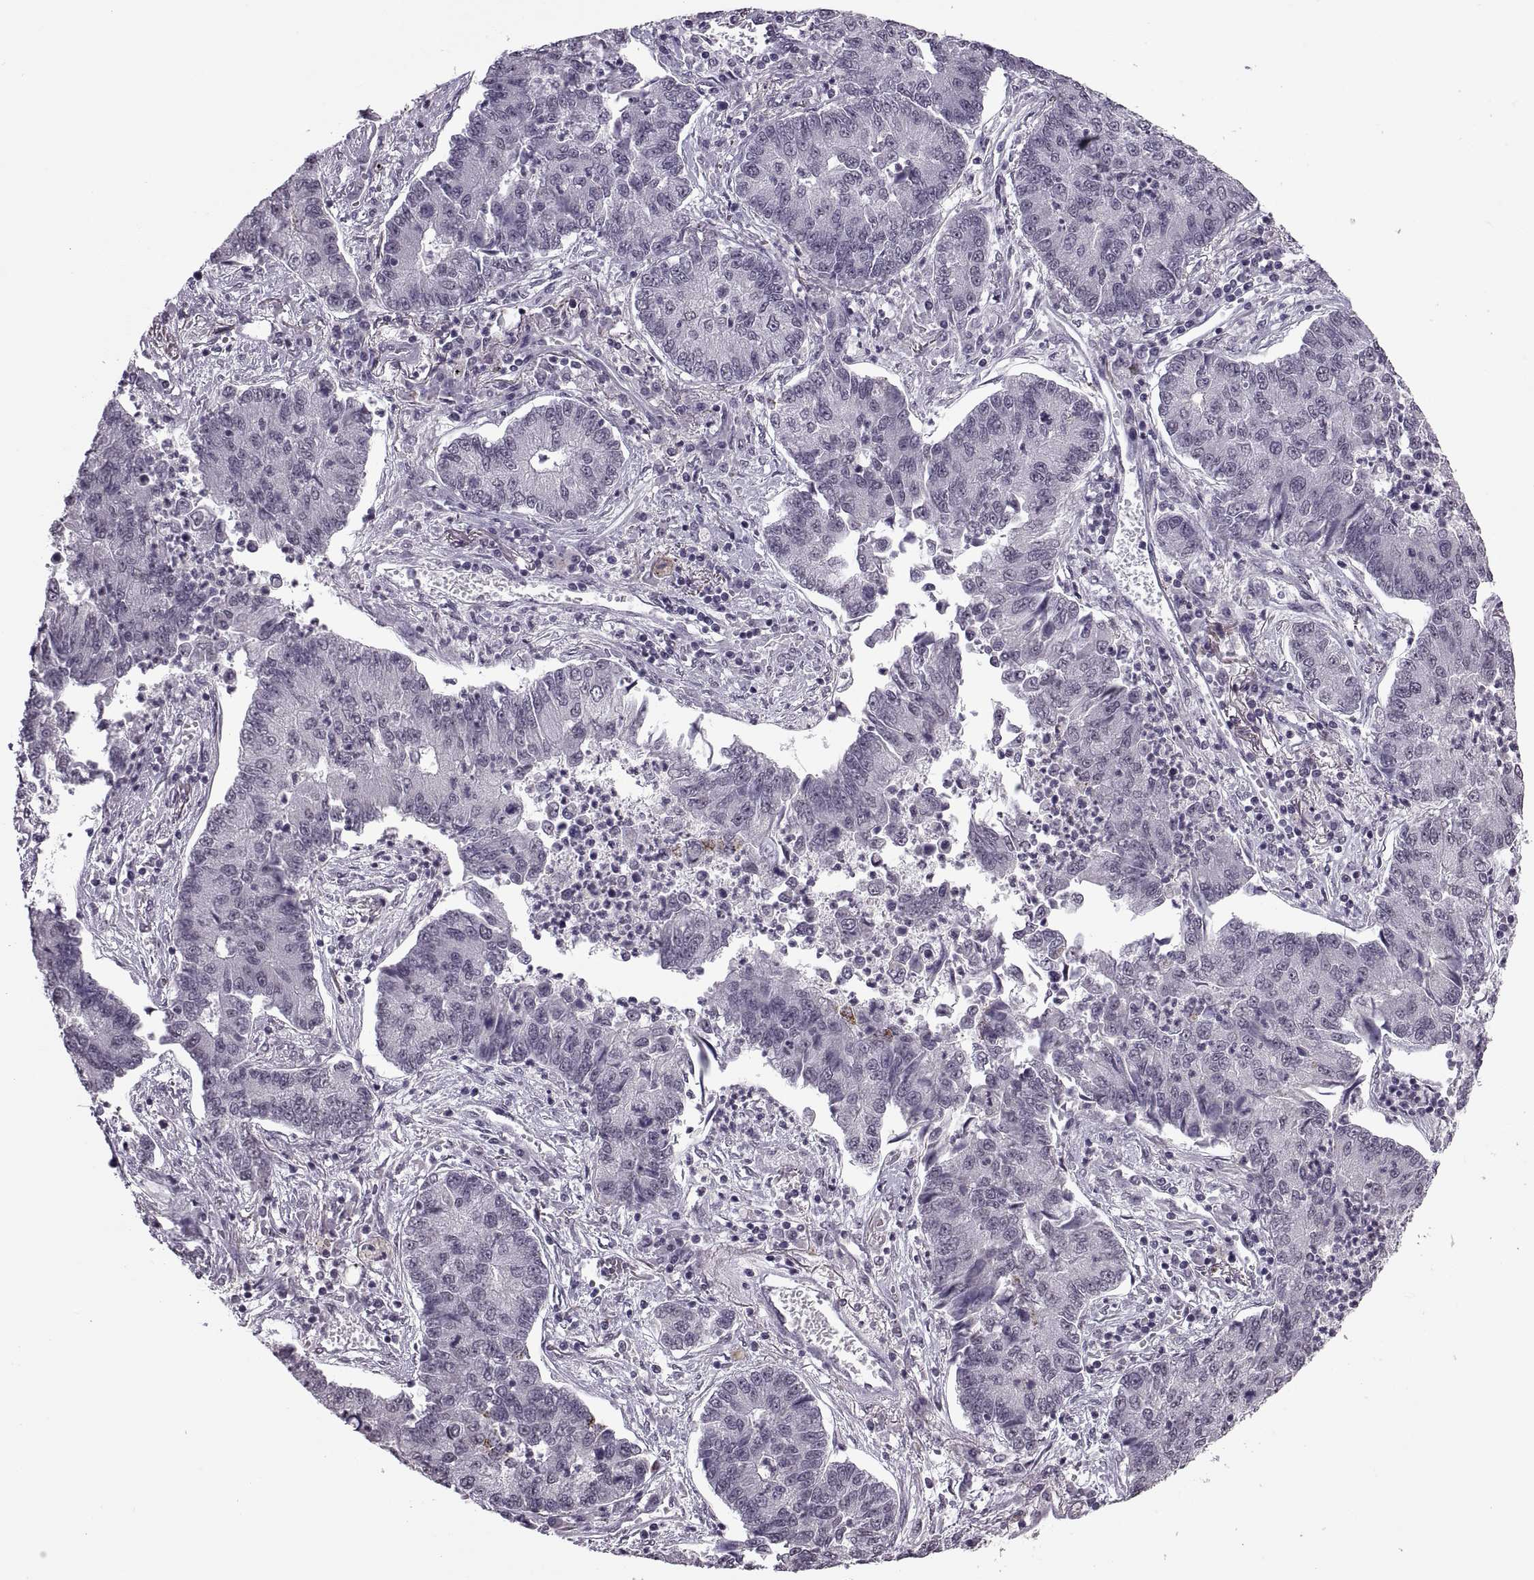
{"staining": {"intensity": "negative", "quantity": "none", "location": "none"}, "tissue": "lung cancer", "cell_type": "Tumor cells", "image_type": "cancer", "snomed": [{"axis": "morphology", "description": "Adenocarcinoma, NOS"}, {"axis": "topography", "description": "Lung"}], "caption": "Tumor cells show no significant protein expression in lung cancer.", "gene": "OTP", "patient": {"sex": "female", "age": 57}}